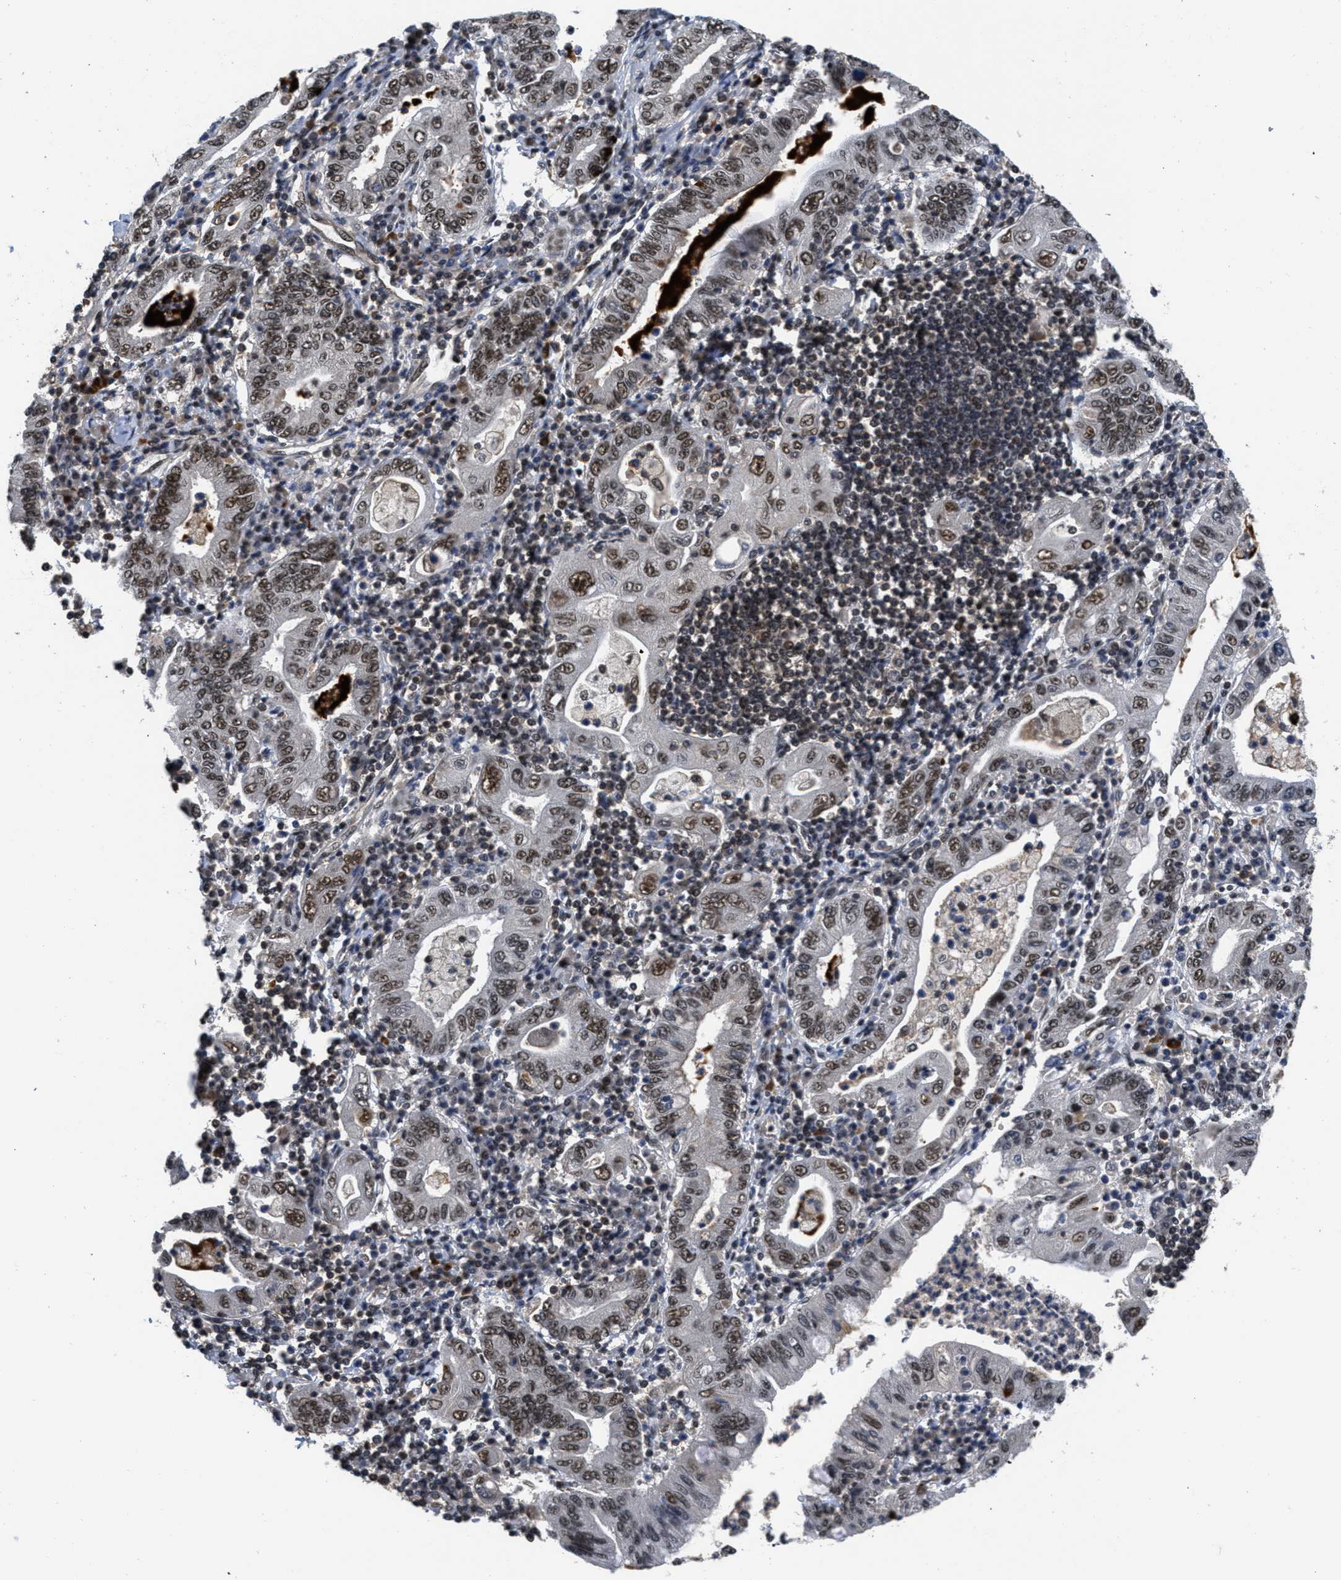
{"staining": {"intensity": "strong", "quantity": ">75%", "location": "nuclear"}, "tissue": "stomach cancer", "cell_type": "Tumor cells", "image_type": "cancer", "snomed": [{"axis": "morphology", "description": "Normal tissue, NOS"}, {"axis": "morphology", "description": "Adenocarcinoma, NOS"}, {"axis": "topography", "description": "Esophagus"}, {"axis": "topography", "description": "Stomach, upper"}, {"axis": "topography", "description": "Peripheral nerve tissue"}], "caption": "Adenocarcinoma (stomach) stained for a protein (brown) exhibits strong nuclear positive staining in approximately >75% of tumor cells.", "gene": "CUL4B", "patient": {"sex": "male", "age": 62}}